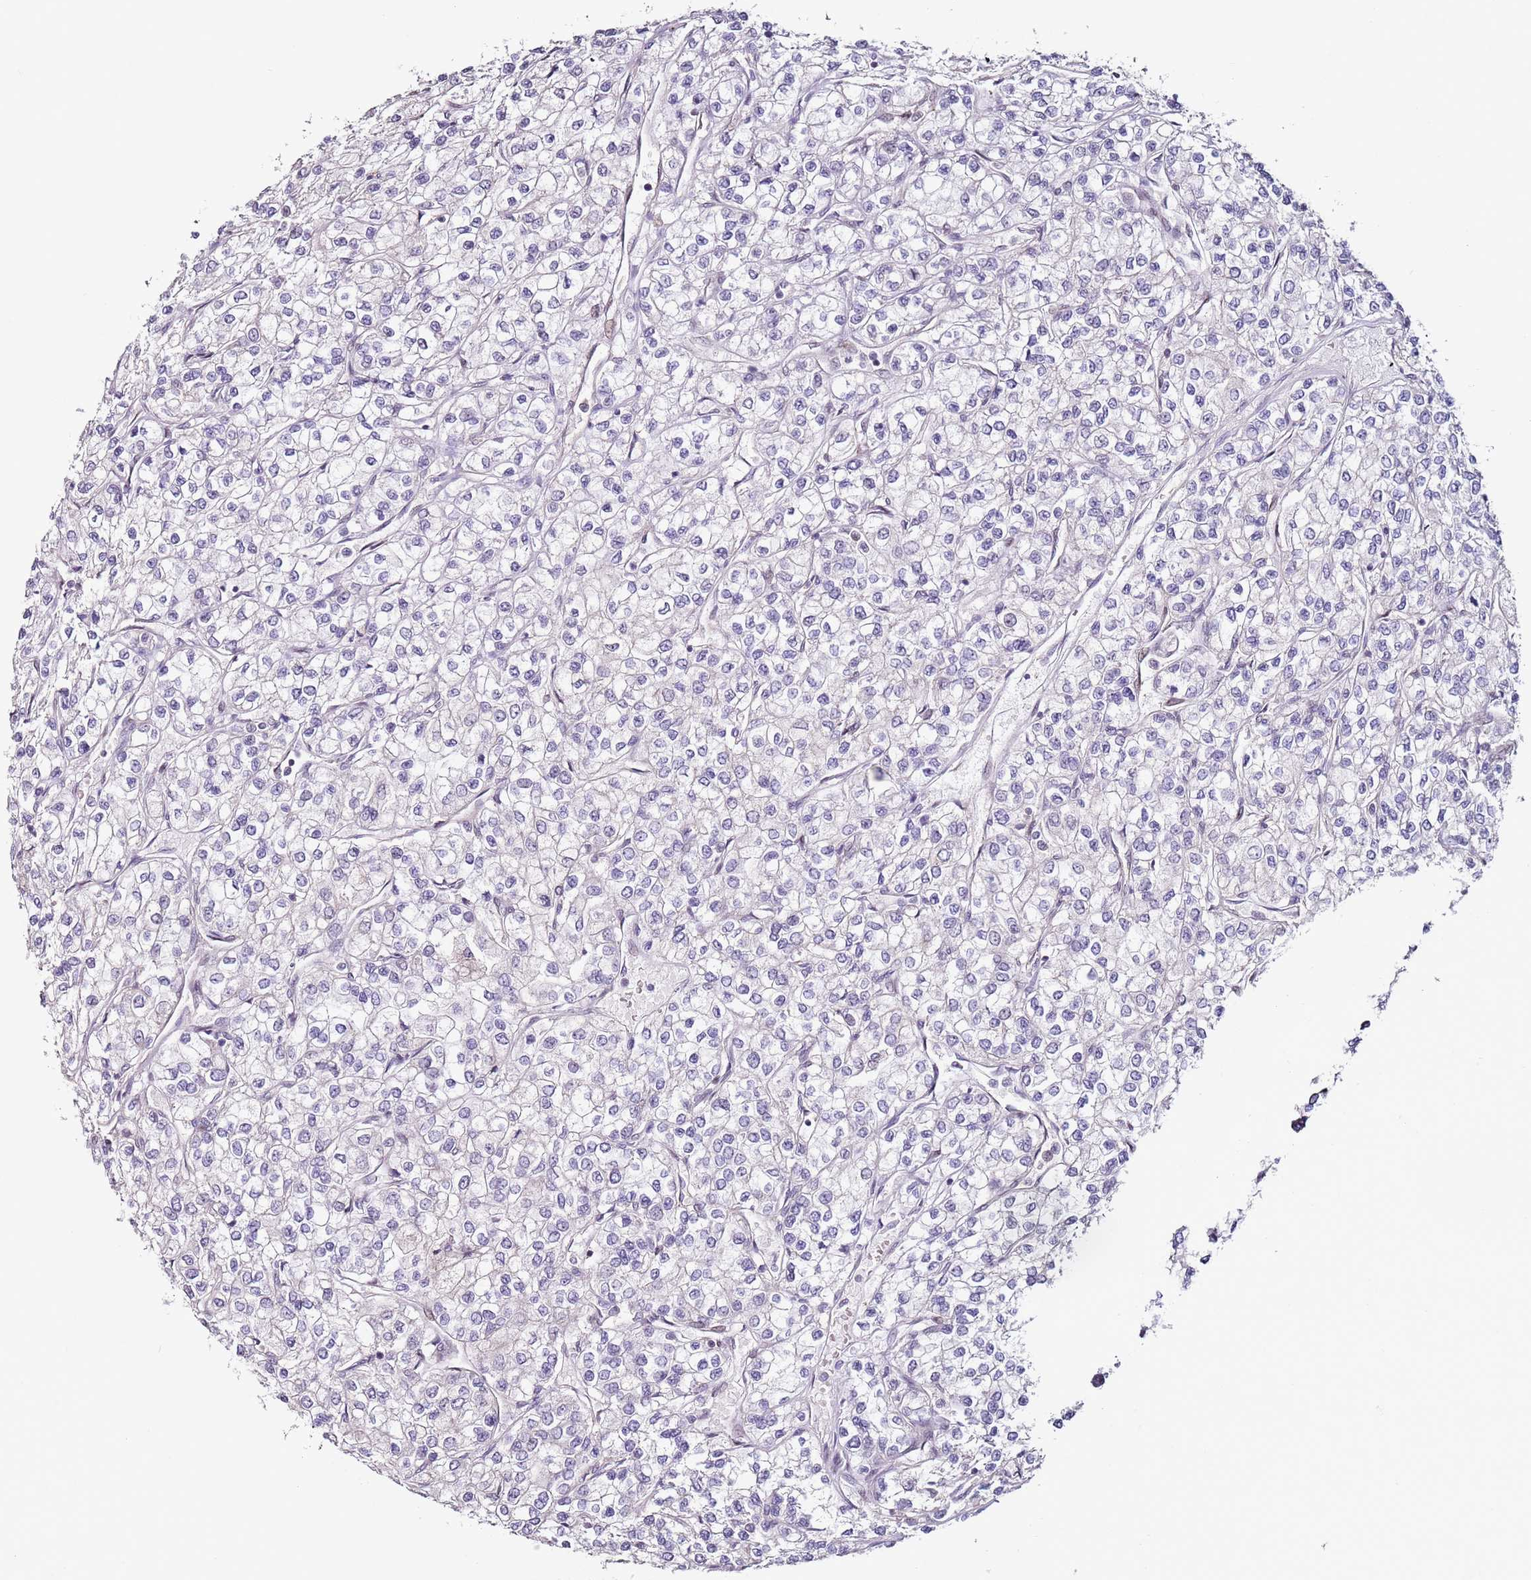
{"staining": {"intensity": "negative", "quantity": "none", "location": "none"}, "tissue": "renal cancer", "cell_type": "Tumor cells", "image_type": "cancer", "snomed": [{"axis": "morphology", "description": "Adenocarcinoma, NOS"}, {"axis": "topography", "description": "Kidney"}], "caption": "Human renal adenocarcinoma stained for a protein using immunohistochemistry (IHC) exhibits no positivity in tumor cells.", "gene": "PSMD4", "patient": {"sex": "male", "age": 80}}